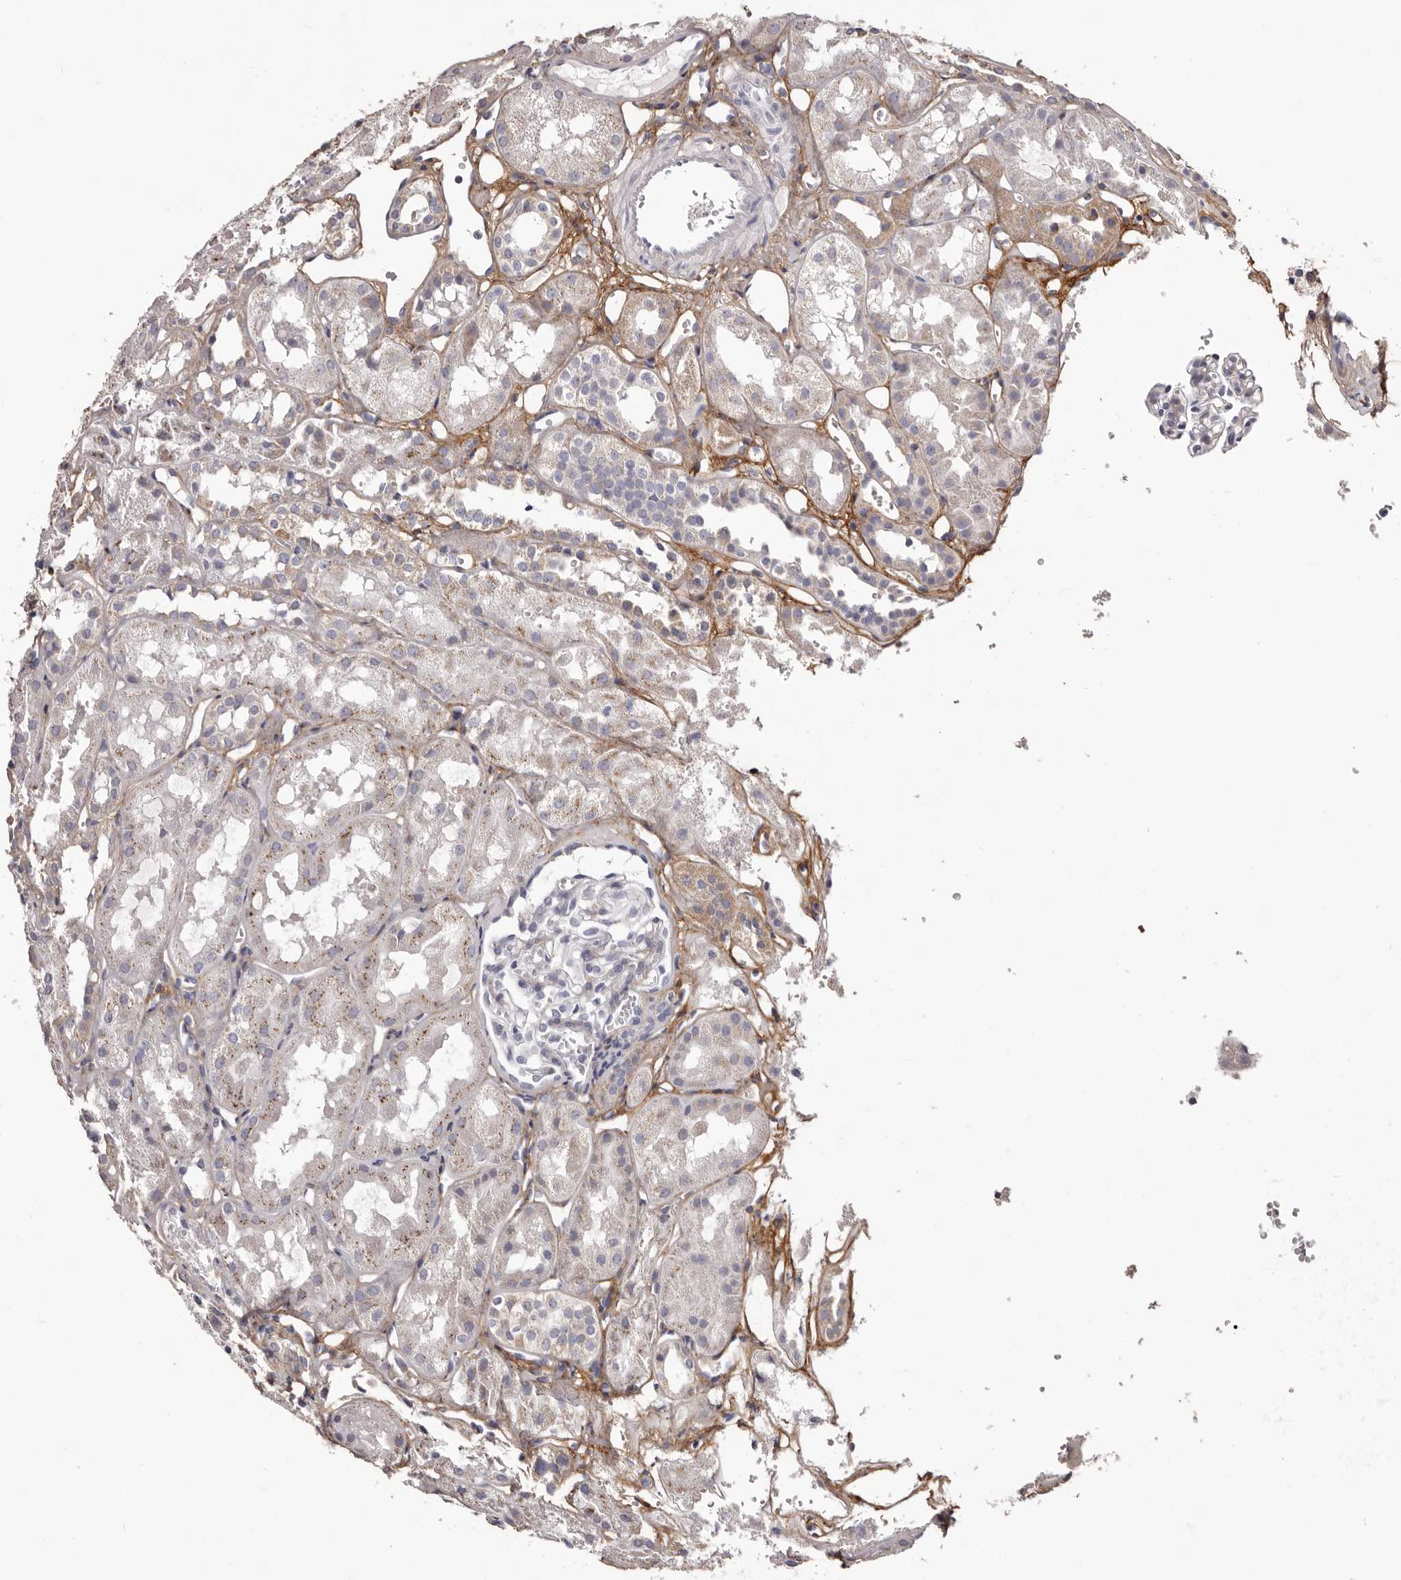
{"staining": {"intensity": "negative", "quantity": "none", "location": "none"}, "tissue": "kidney", "cell_type": "Cells in glomeruli", "image_type": "normal", "snomed": [{"axis": "morphology", "description": "Normal tissue, NOS"}, {"axis": "topography", "description": "Kidney"}], "caption": "An image of kidney stained for a protein demonstrates no brown staining in cells in glomeruli. (Brightfield microscopy of DAB immunohistochemistry (IHC) at high magnification).", "gene": "COL6A1", "patient": {"sex": "male", "age": 16}}